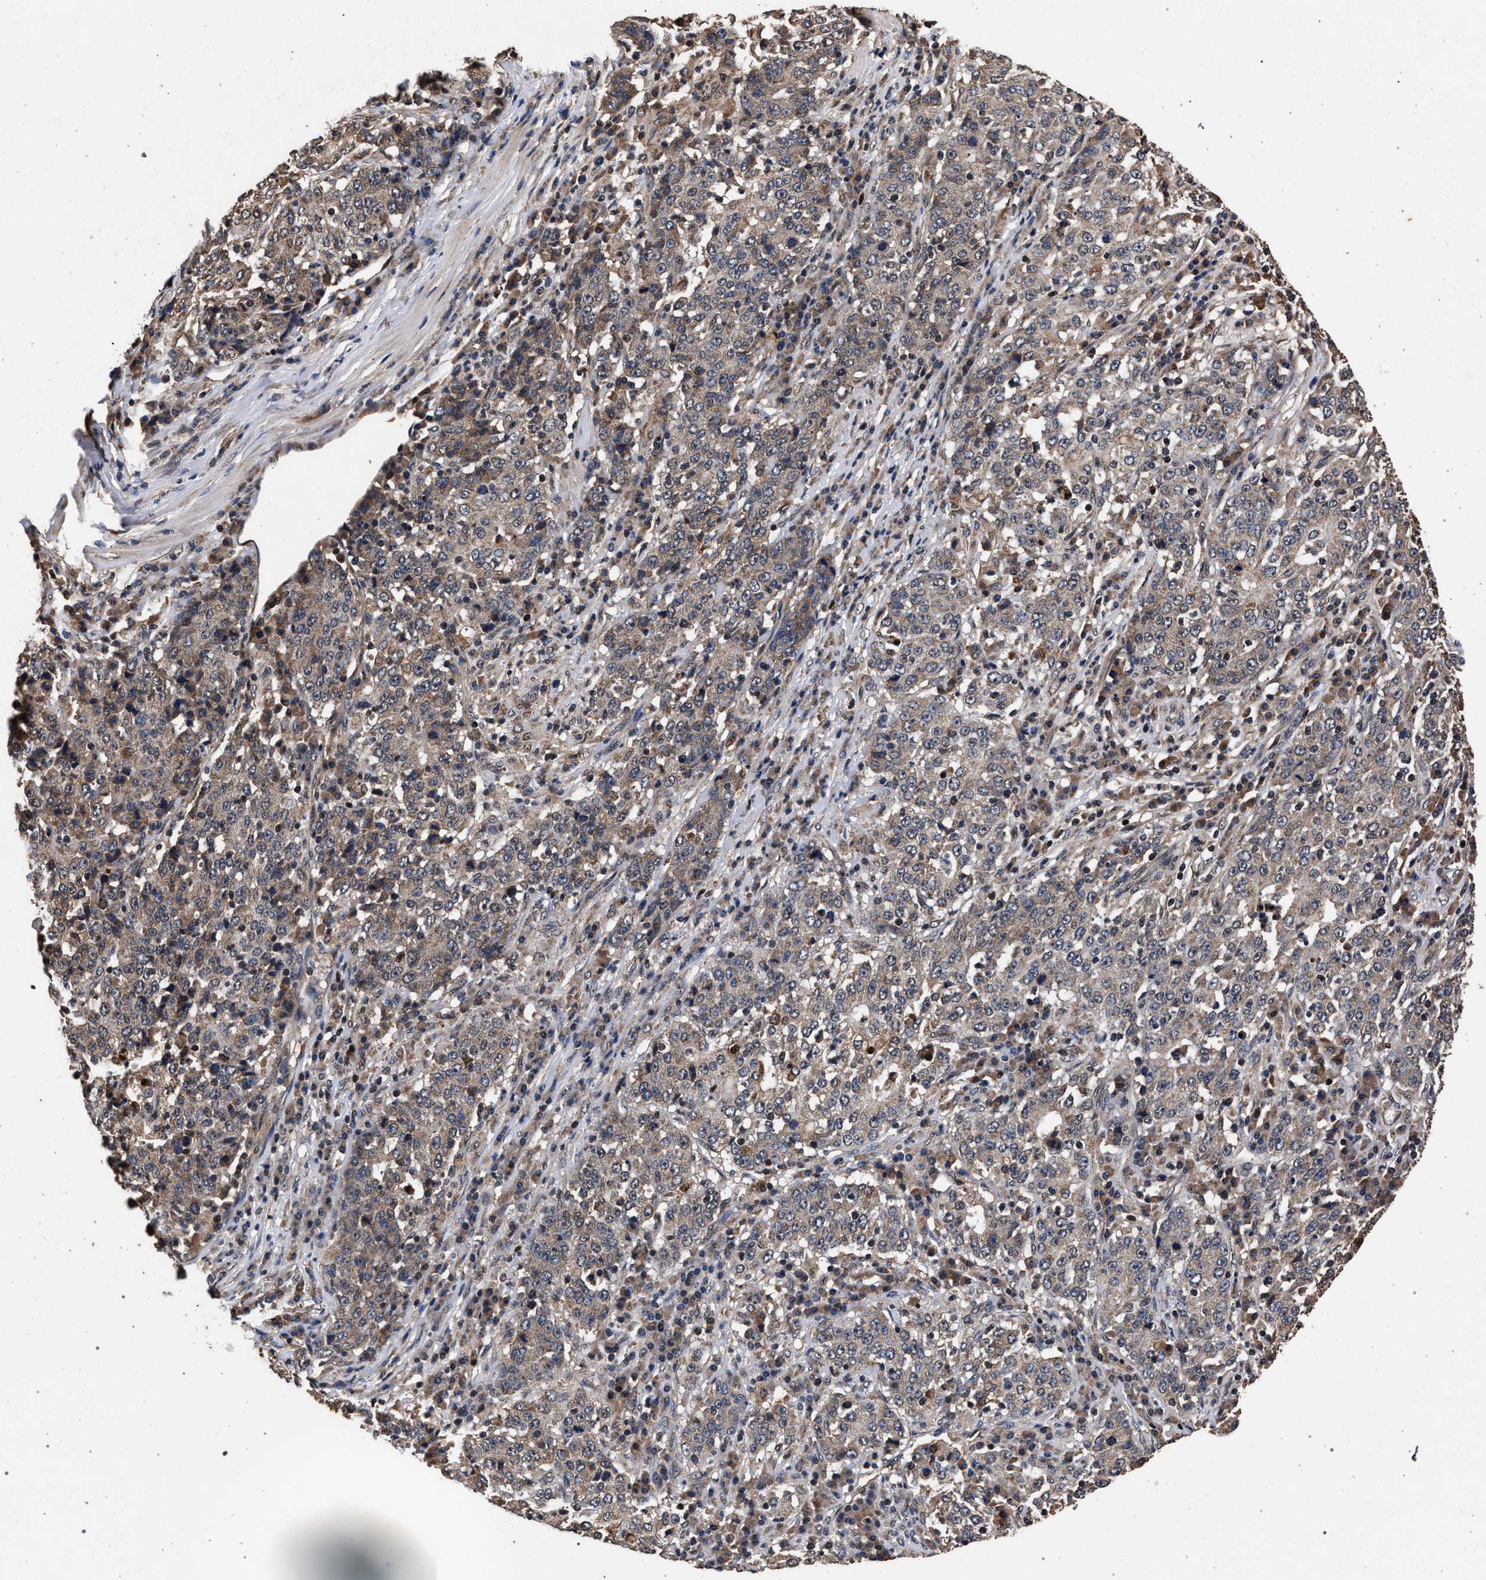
{"staining": {"intensity": "weak", "quantity": ">75%", "location": "cytoplasmic/membranous"}, "tissue": "stomach cancer", "cell_type": "Tumor cells", "image_type": "cancer", "snomed": [{"axis": "morphology", "description": "Adenocarcinoma, NOS"}, {"axis": "topography", "description": "Stomach"}], "caption": "Brown immunohistochemical staining in adenocarcinoma (stomach) displays weak cytoplasmic/membranous expression in about >75% of tumor cells.", "gene": "ACOX1", "patient": {"sex": "male", "age": 59}}